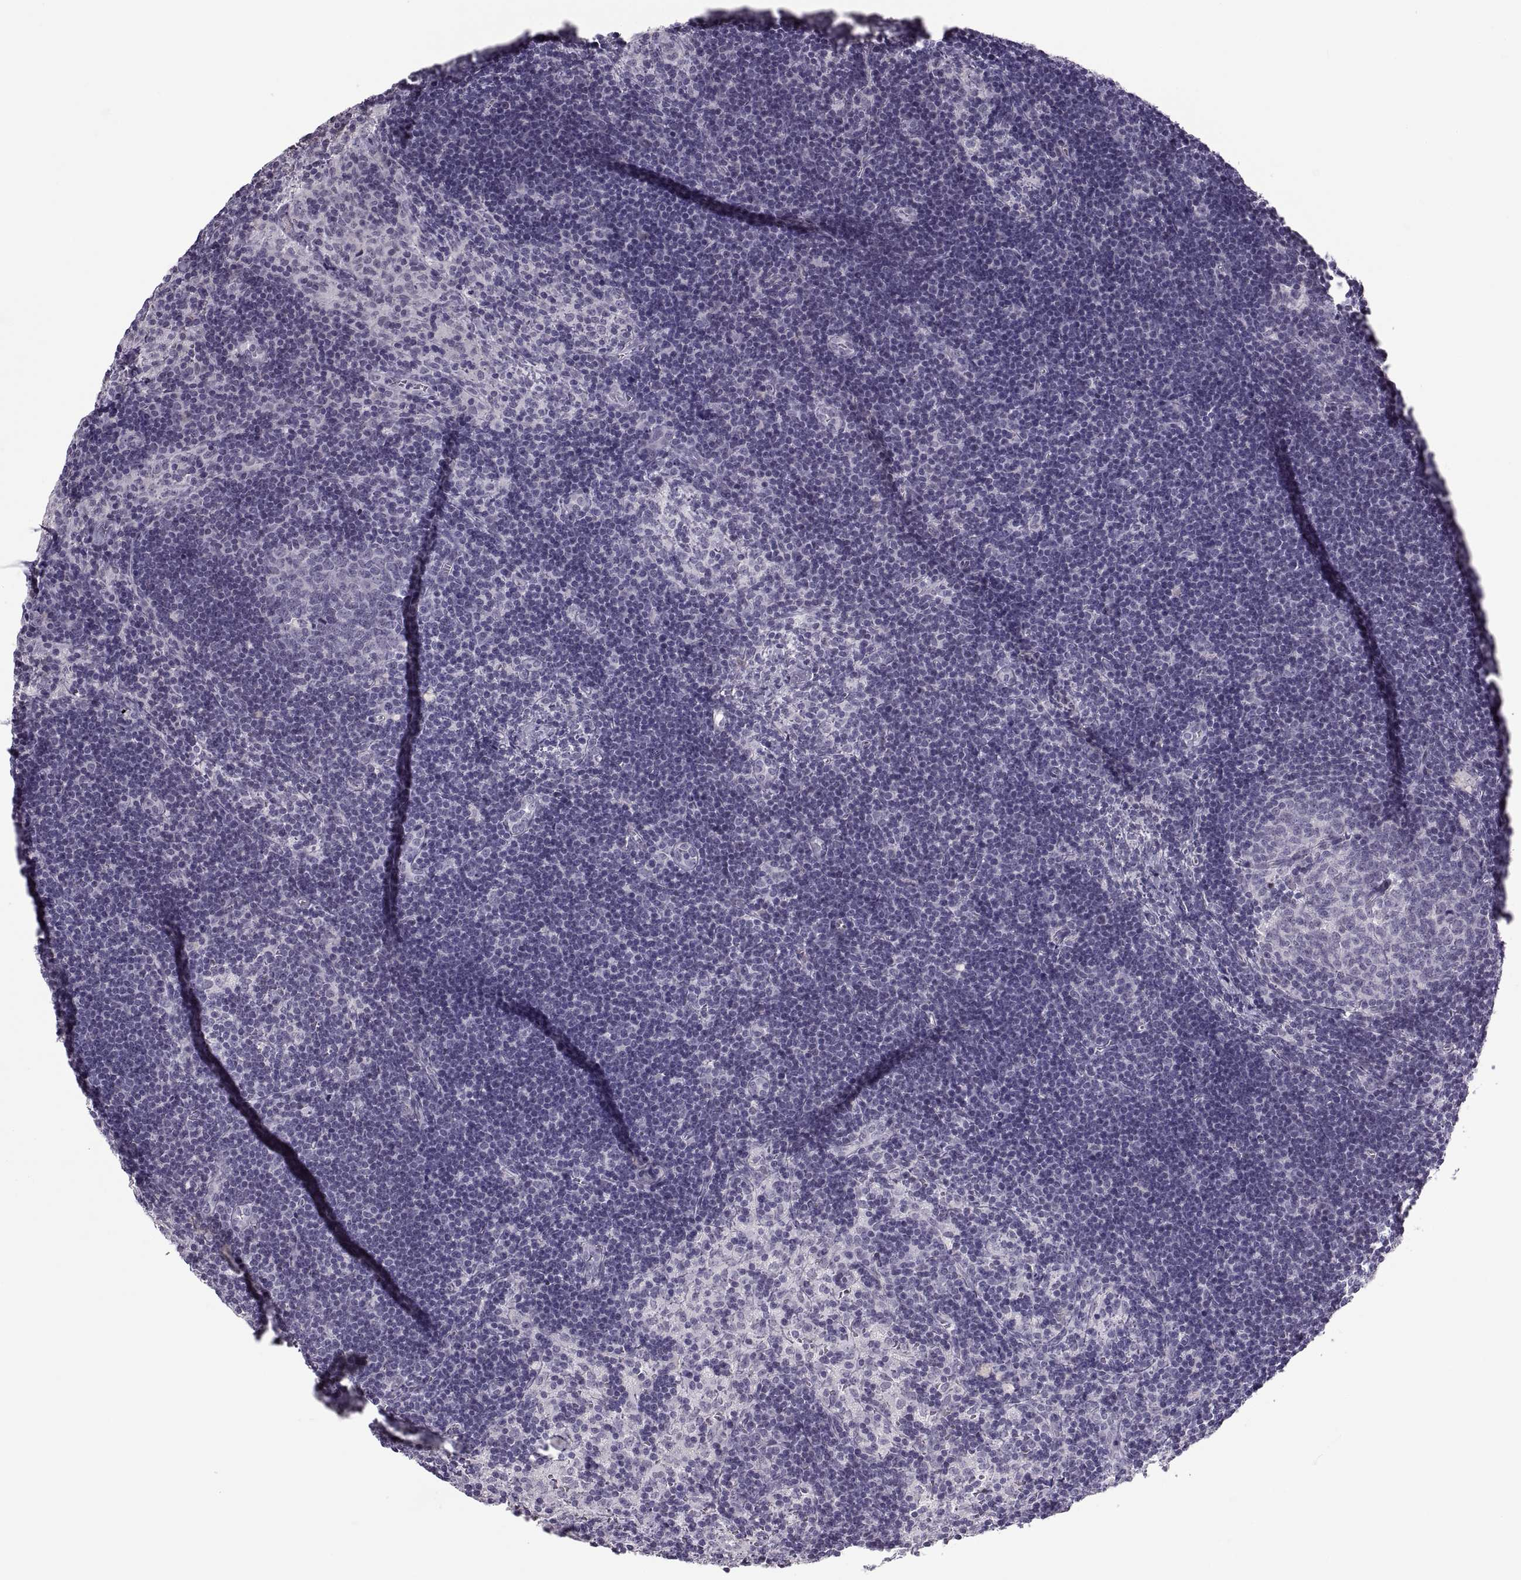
{"staining": {"intensity": "negative", "quantity": "none", "location": "none"}, "tissue": "lymph node", "cell_type": "Germinal center cells", "image_type": "normal", "snomed": [{"axis": "morphology", "description": "Normal tissue, NOS"}, {"axis": "topography", "description": "Lymph node"}], "caption": "High magnification brightfield microscopy of benign lymph node stained with DAB (3,3'-diaminobenzidine) (brown) and counterstained with hematoxylin (blue): germinal center cells show no significant expression.", "gene": "NANOS3", "patient": {"sex": "female", "age": 52}}